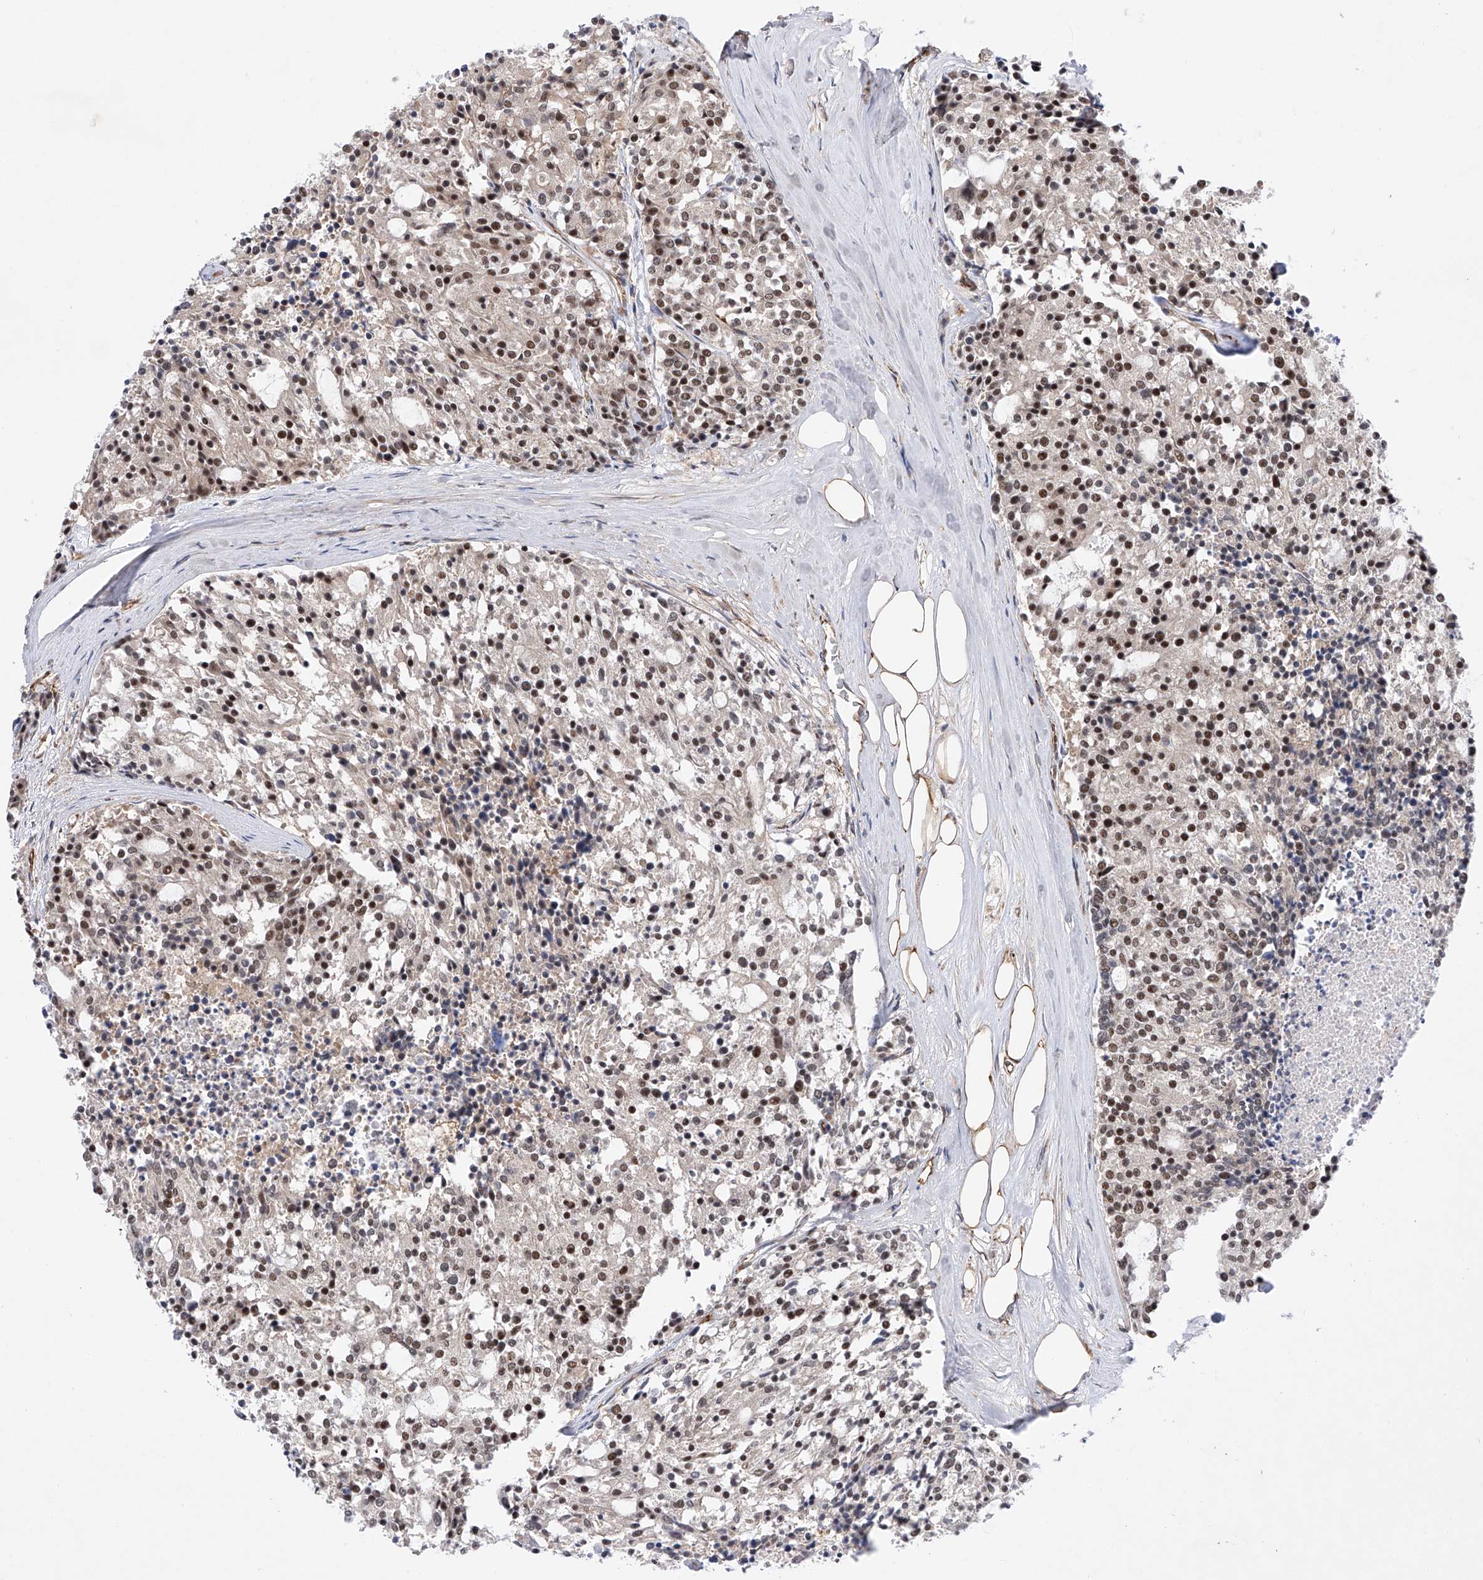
{"staining": {"intensity": "moderate", "quantity": ">75%", "location": "nuclear"}, "tissue": "carcinoid", "cell_type": "Tumor cells", "image_type": "cancer", "snomed": [{"axis": "morphology", "description": "Carcinoid, malignant, NOS"}, {"axis": "topography", "description": "Pancreas"}], "caption": "The image demonstrates a brown stain indicating the presence of a protein in the nuclear of tumor cells in carcinoid (malignant). The protein of interest is shown in brown color, while the nuclei are stained blue.", "gene": "AMD1", "patient": {"sex": "female", "age": 54}}